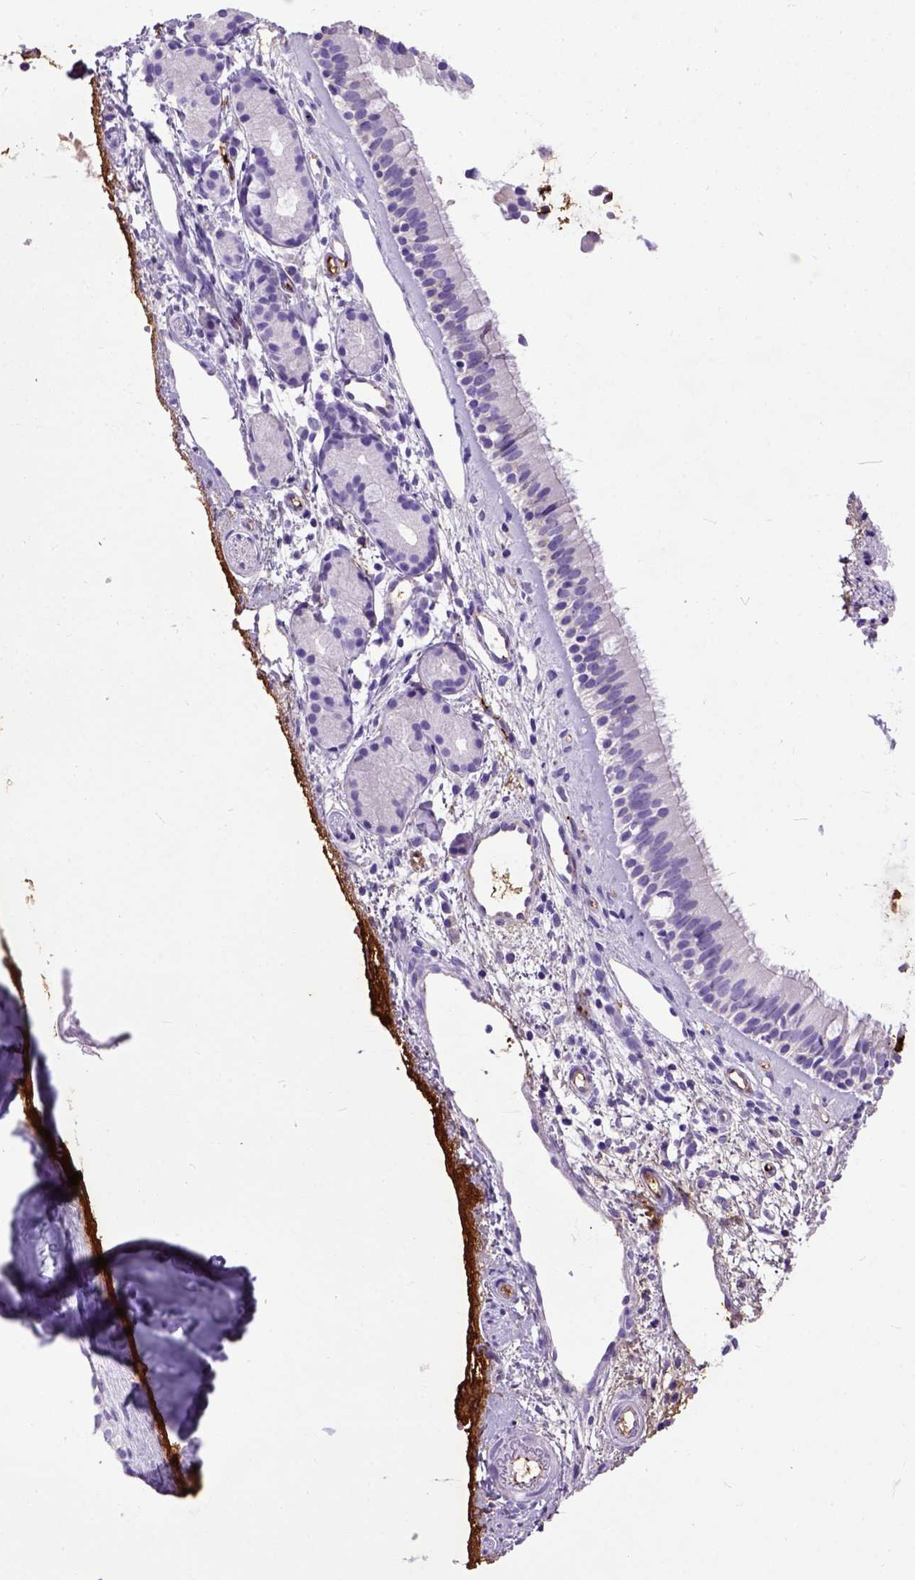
{"staining": {"intensity": "negative", "quantity": "none", "location": "none"}, "tissue": "nasopharynx", "cell_type": "Respiratory epithelial cells", "image_type": "normal", "snomed": [{"axis": "morphology", "description": "Normal tissue, NOS"}, {"axis": "topography", "description": "Nasopharynx"}], "caption": "Nasopharynx stained for a protein using immunohistochemistry (IHC) demonstrates no staining respiratory epithelial cells.", "gene": "ADAMTS8", "patient": {"sex": "female", "age": 52}}